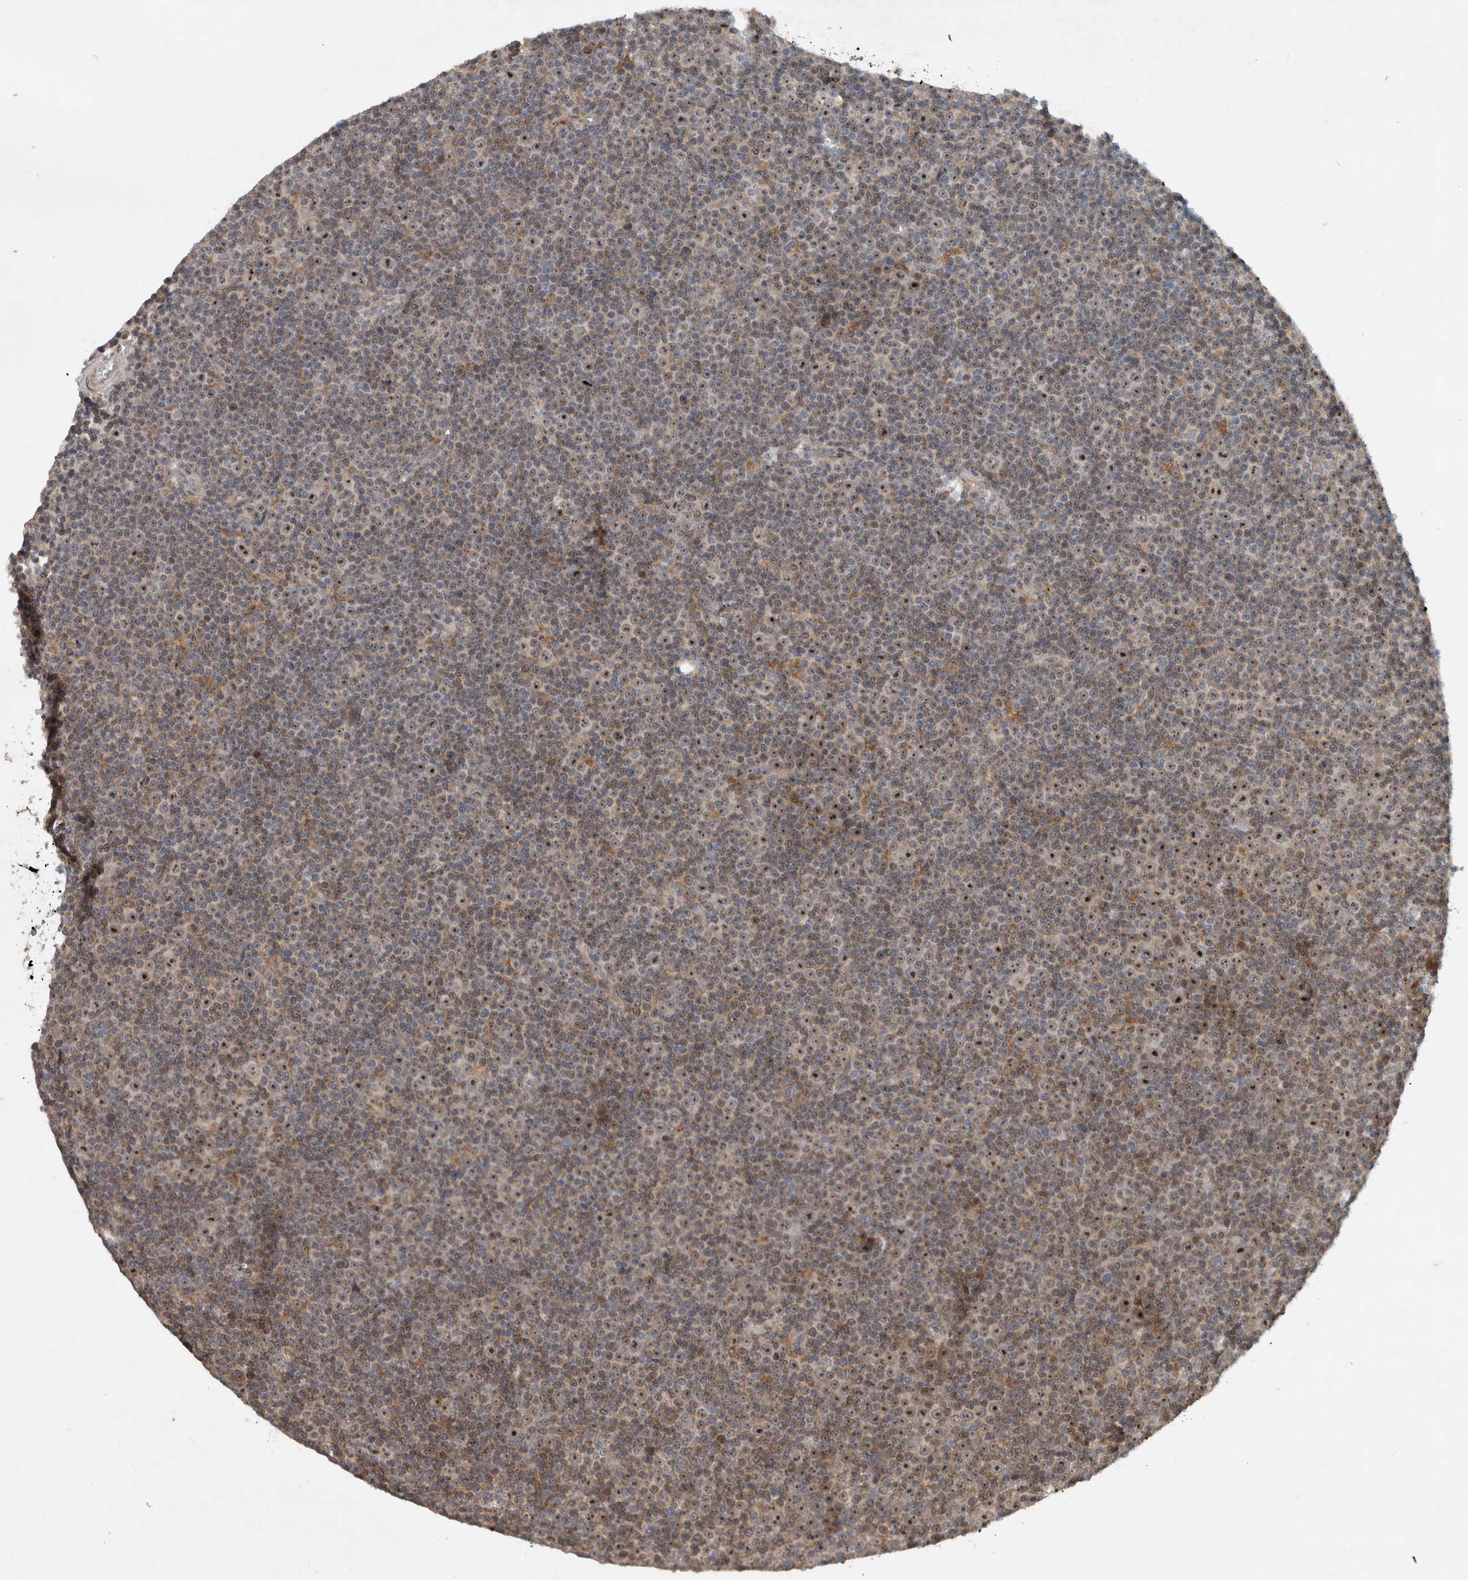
{"staining": {"intensity": "moderate", "quantity": "25%-75%", "location": "nuclear"}, "tissue": "lymphoma", "cell_type": "Tumor cells", "image_type": "cancer", "snomed": [{"axis": "morphology", "description": "Malignant lymphoma, non-Hodgkin's type, Low grade"}, {"axis": "topography", "description": "Lymph node"}], "caption": "This micrograph displays low-grade malignant lymphoma, non-Hodgkin's type stained with immunohistochemistry to label a protein in brown. The nuclear of tumor cells show moderate positivity for the protein. Nuclei are counter-stained blue.", "gene": "GPR137B", "patient": {"sex": "female", "age": 67}}